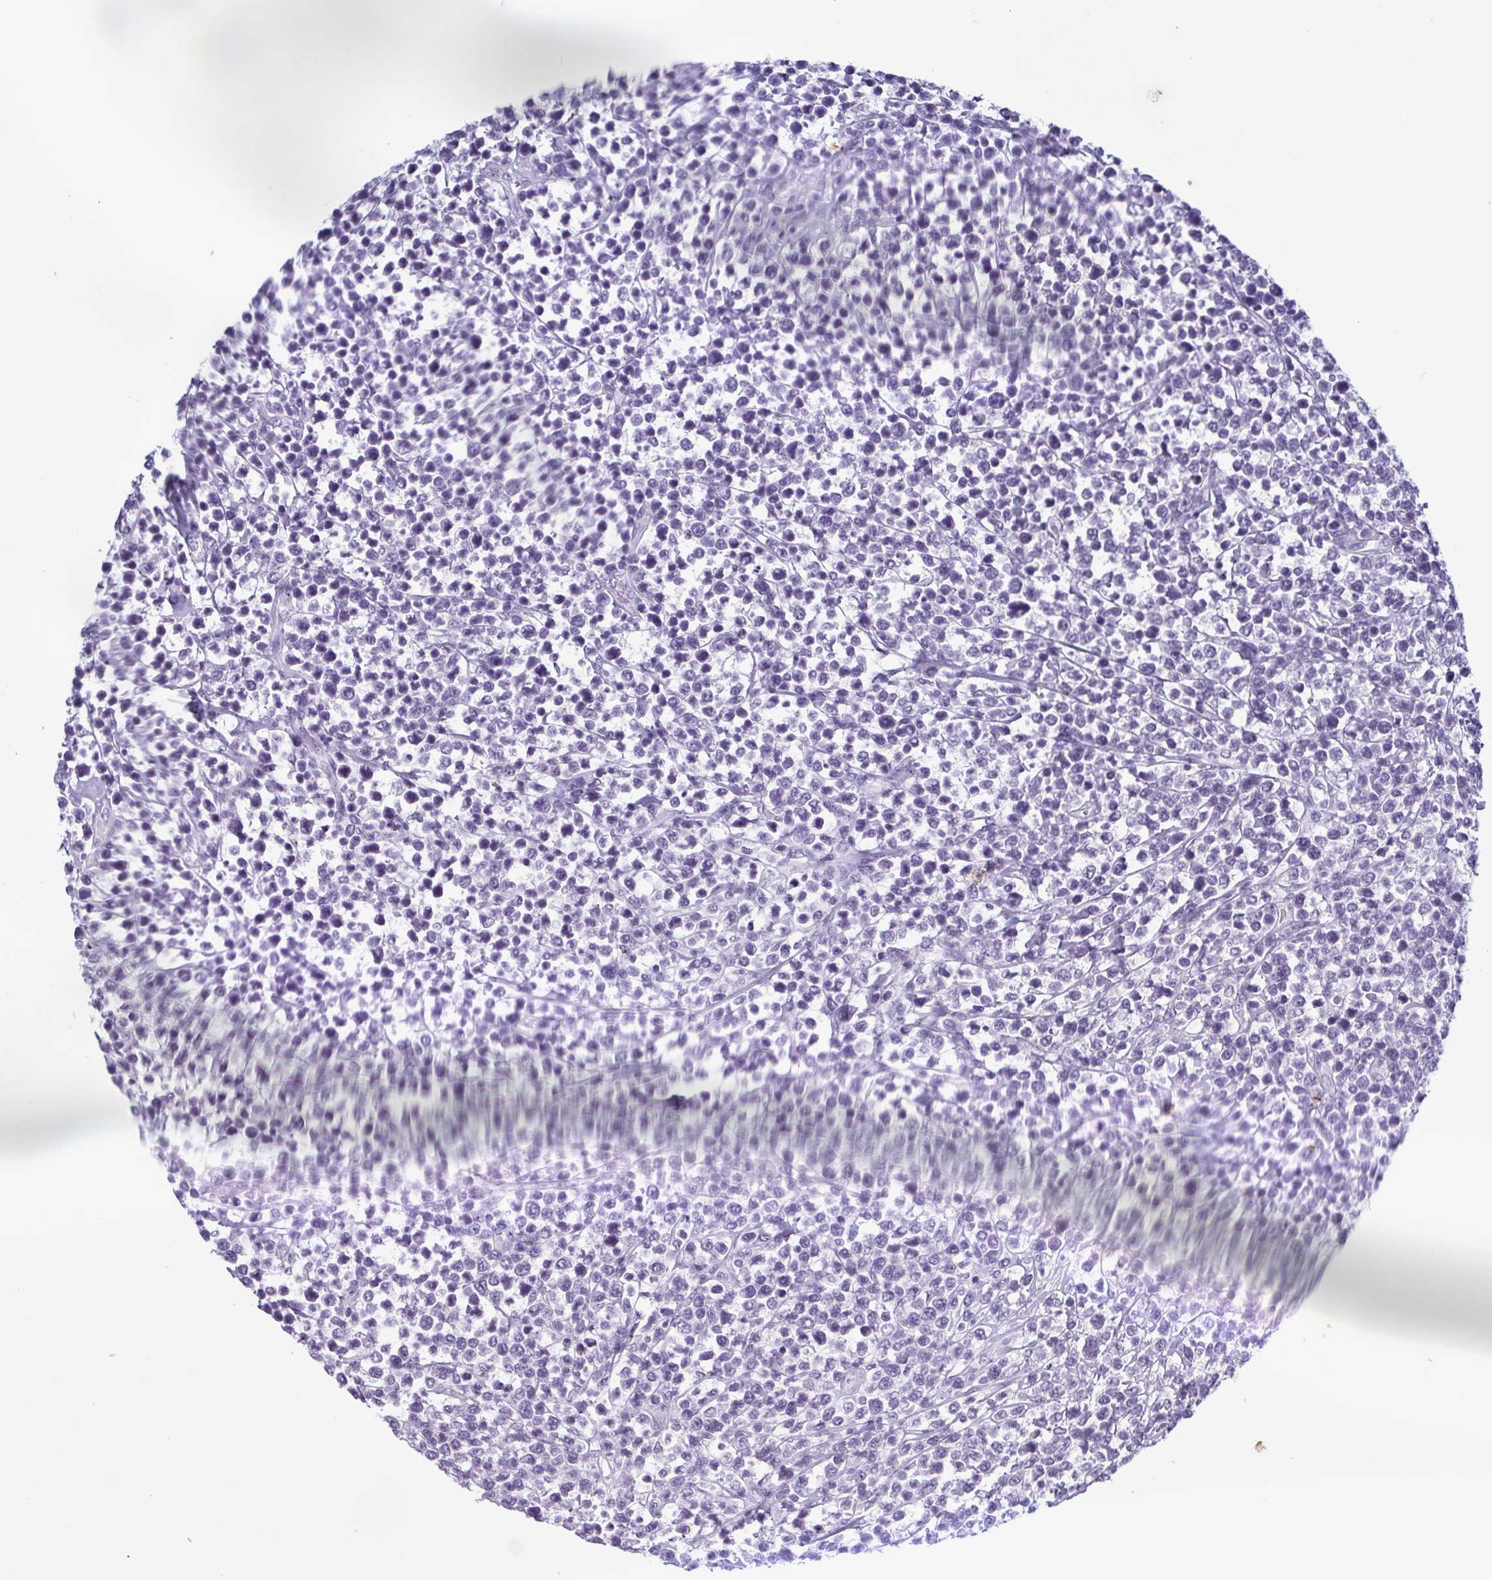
{"staining": {"intensity": "negative", "quantity": "none", "location": "none"}, "tissue": "lymphoma", "cell_type": "Tumor cells", "image_type": "cancer", "snomed": [{"axis": "morphology", "description": "Malignant lymphoma, non-Hodgkin's type, High grade"}, {"axis": "topography", "description": "Soft tissue"}], "caption": "Human malignant lymphoma, non-Hodgkin's type (high-grade) stained for a protein using immunohistochemistry (IHC) demonstrates no staining in tumor cells.", "gene": "KRT10", "patient": {"sex": "female", "age": 56}}